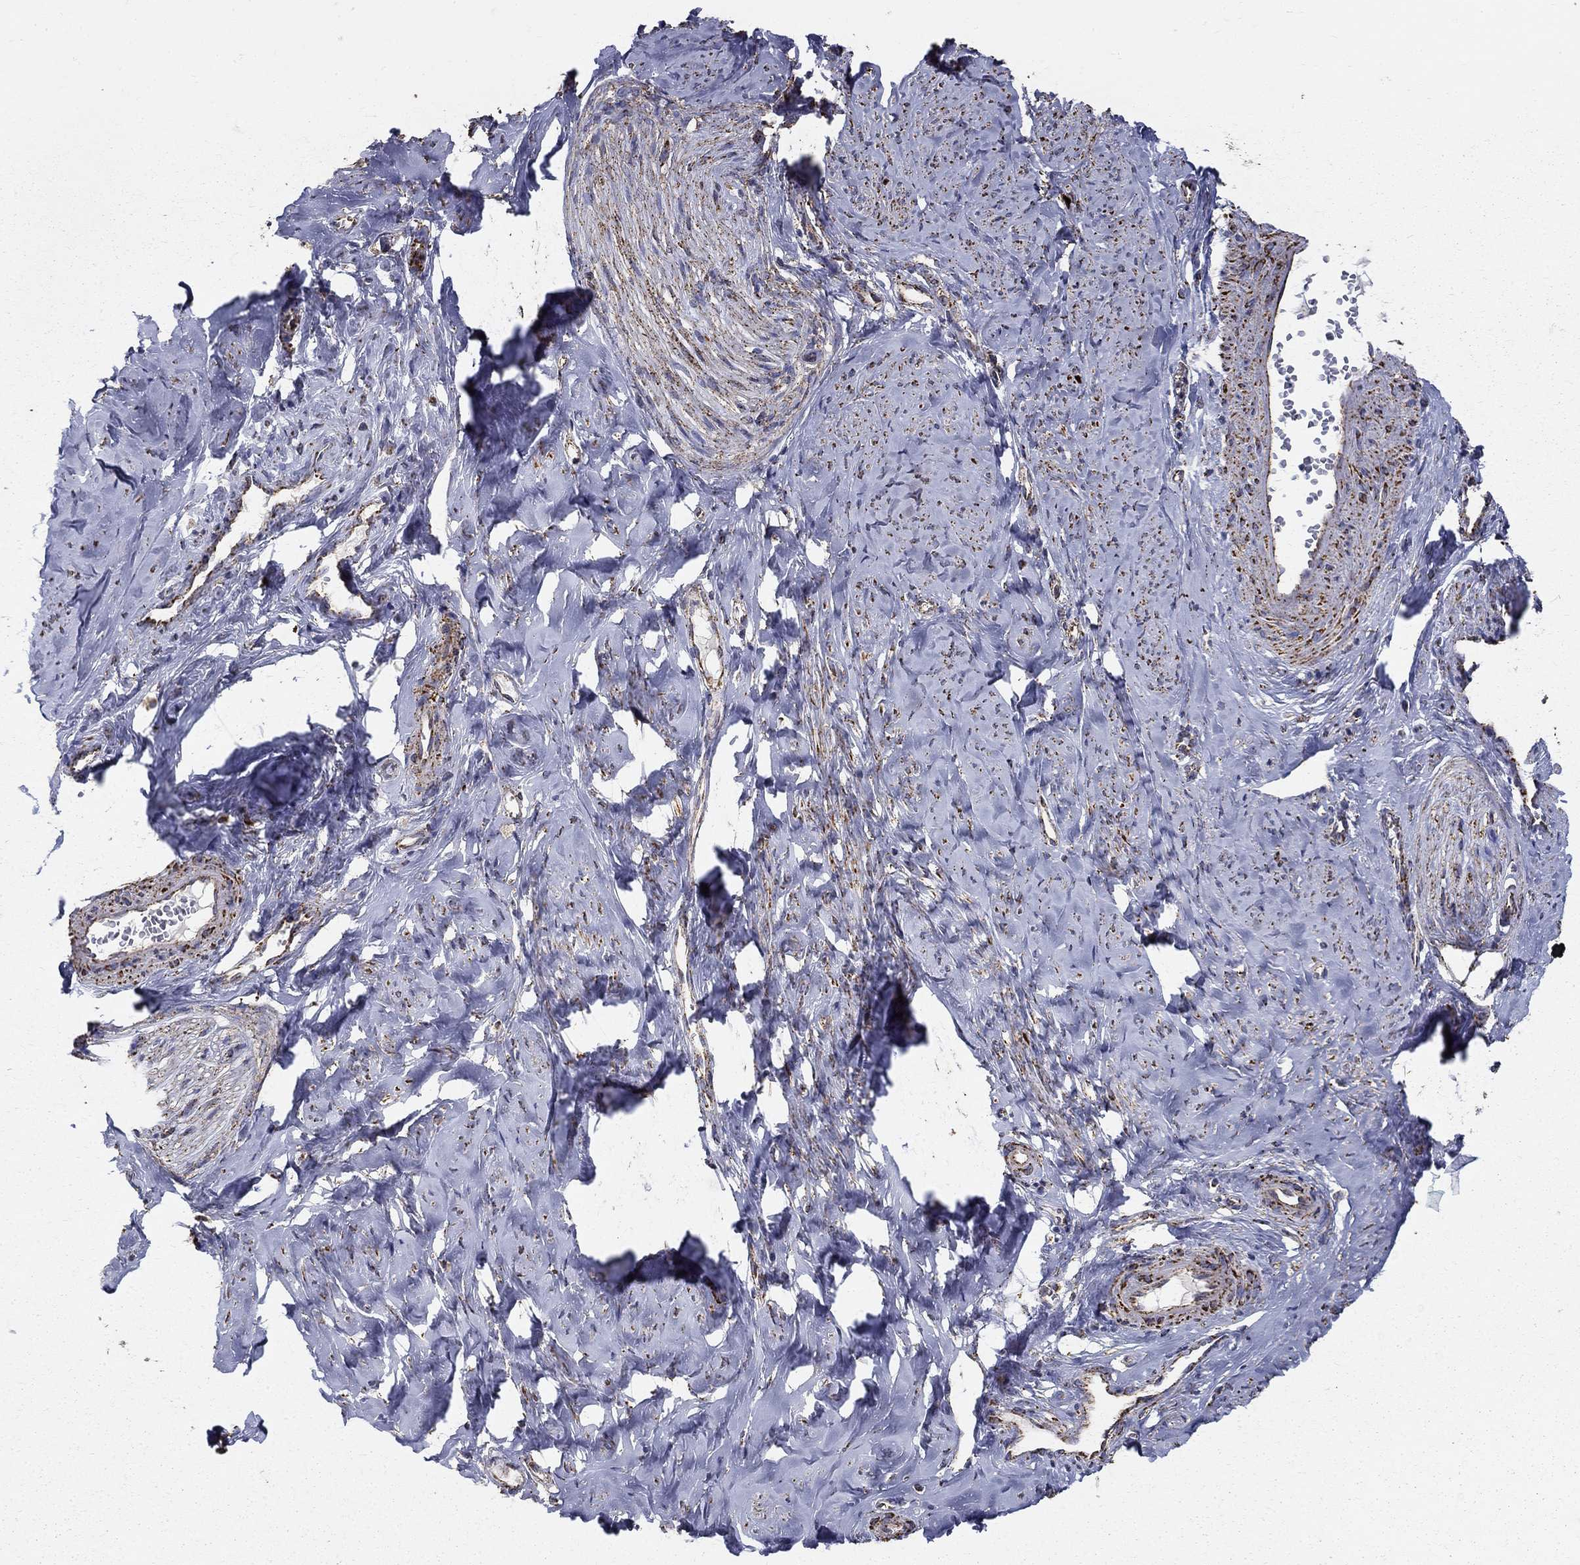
{"staining": {"intensity": "strong", "quantity": "25%-75%", "location": "cytoplasmic/membranous"}, "tissue": "smooth muscle", "cell_type": "Smooth muscle cells", "image_type": "normal", "snomed": [{"axis": "morphology", "description": "Normal tissue, NOS"}, {"axis": "topography", "description": "Smooth muscle"}], "caption": "Human smooth muscle stained with a brown dye reveals strong cytoplasmic/membranous positive expression in about 25%-75% of smooth muscle cells.", "gene": "GCSH", "patient": {"sex": "female", "age": 48}}